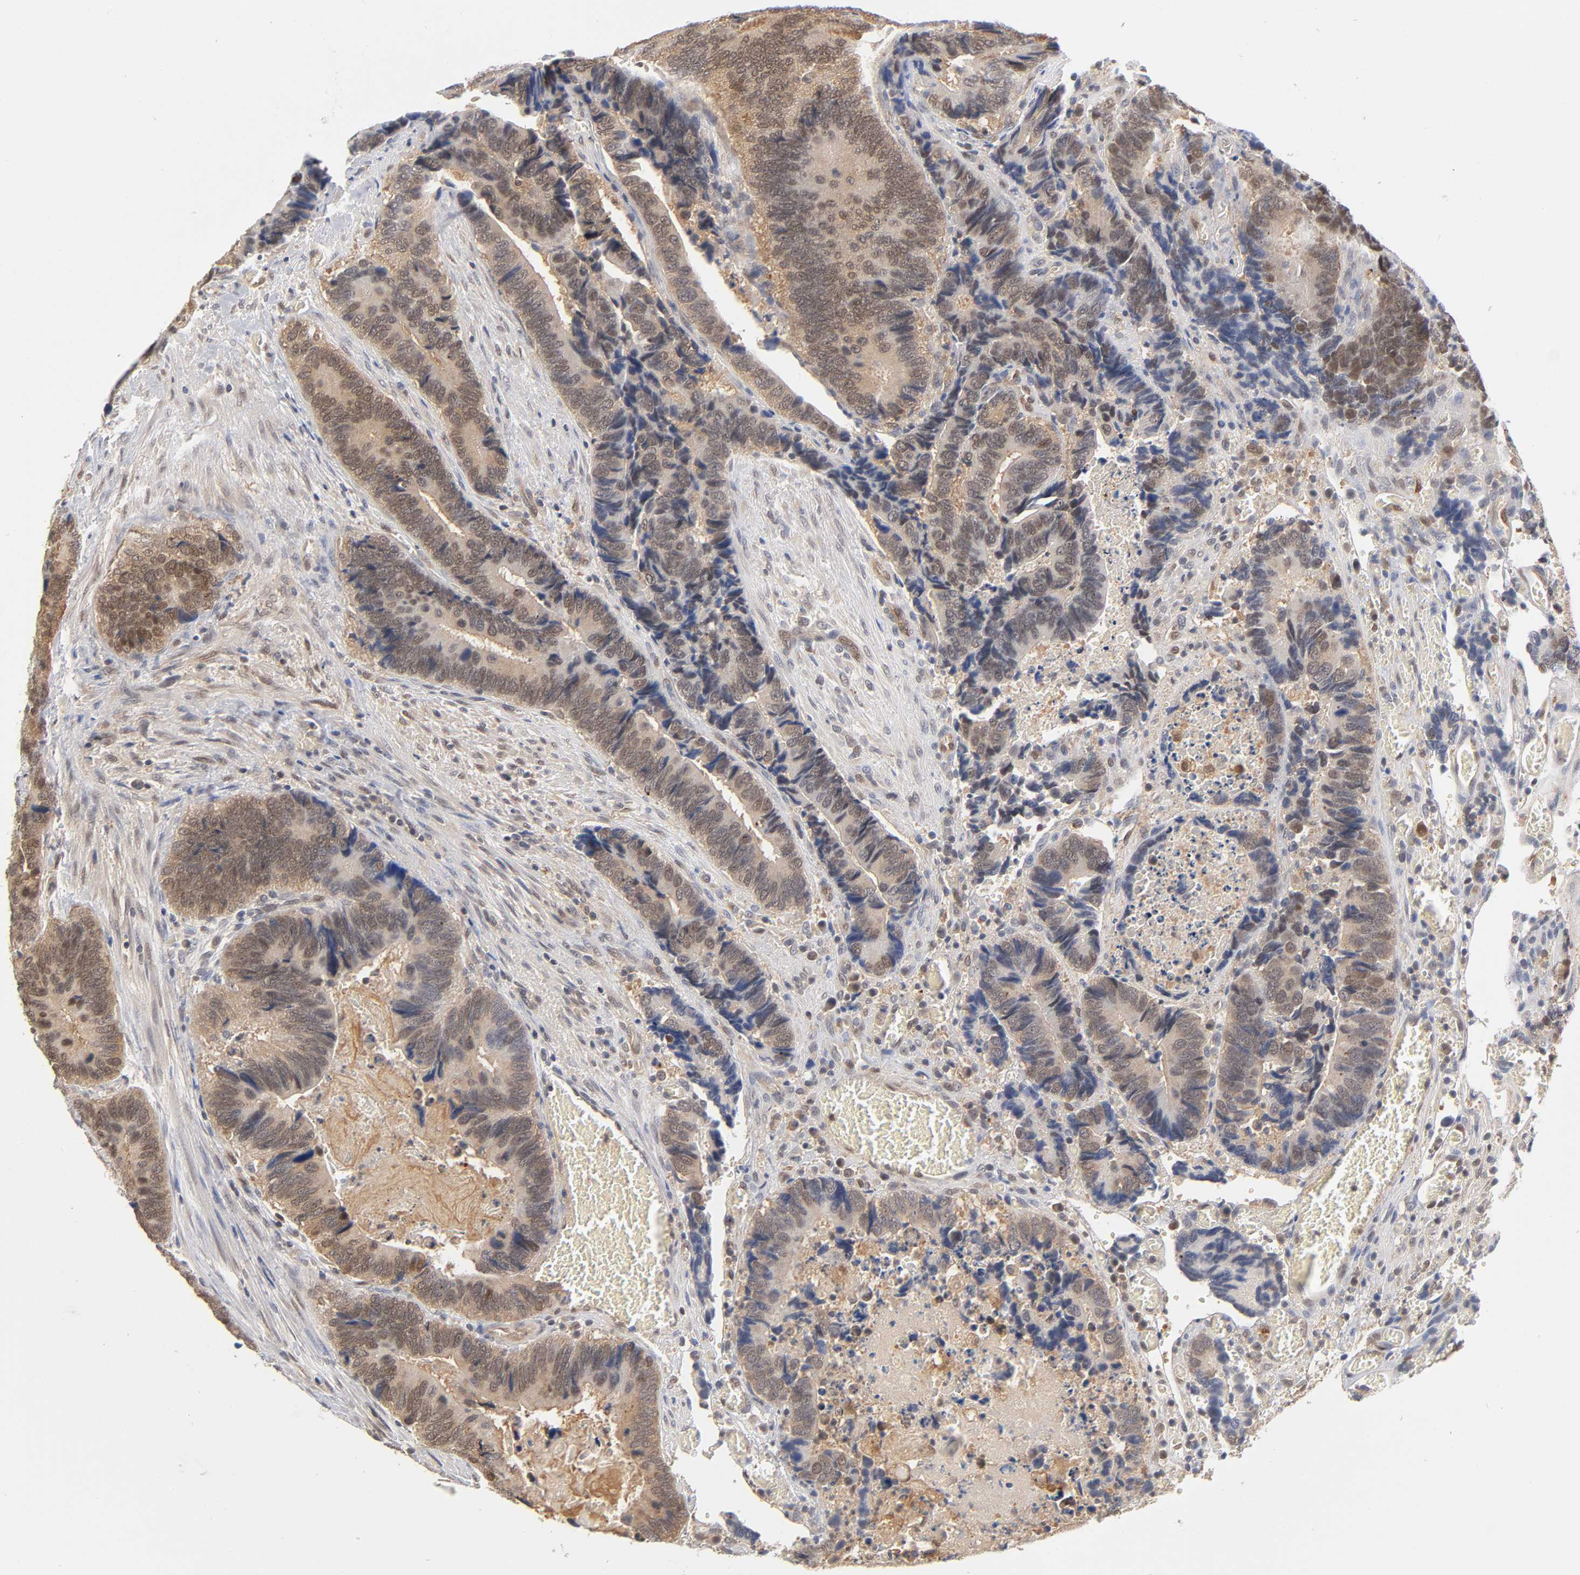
{"staining": {"intensity": "moderate", "quantity": ">75%", "location": "cytoplasmic/membranous"}, "tissue": "colorectal cancer", "cell_type": "Tumor cells", "image_type": "cancer", "snomed": [{"axis": "morphology", "description": "Adenocarcinoma, NOS"}, {"axis": "topography", "description": "Colon"}], "caption": "Brown immunohistochemical staining in human colorectal cancer (adenocarcinoma) demonstrates moderate cytoplasmic/membranous positivity in approximately >75% of tumor cells. Nuclei are stained in blue.", "gene": "DFFB", "patient": {"sex": "male", "age": 72}}